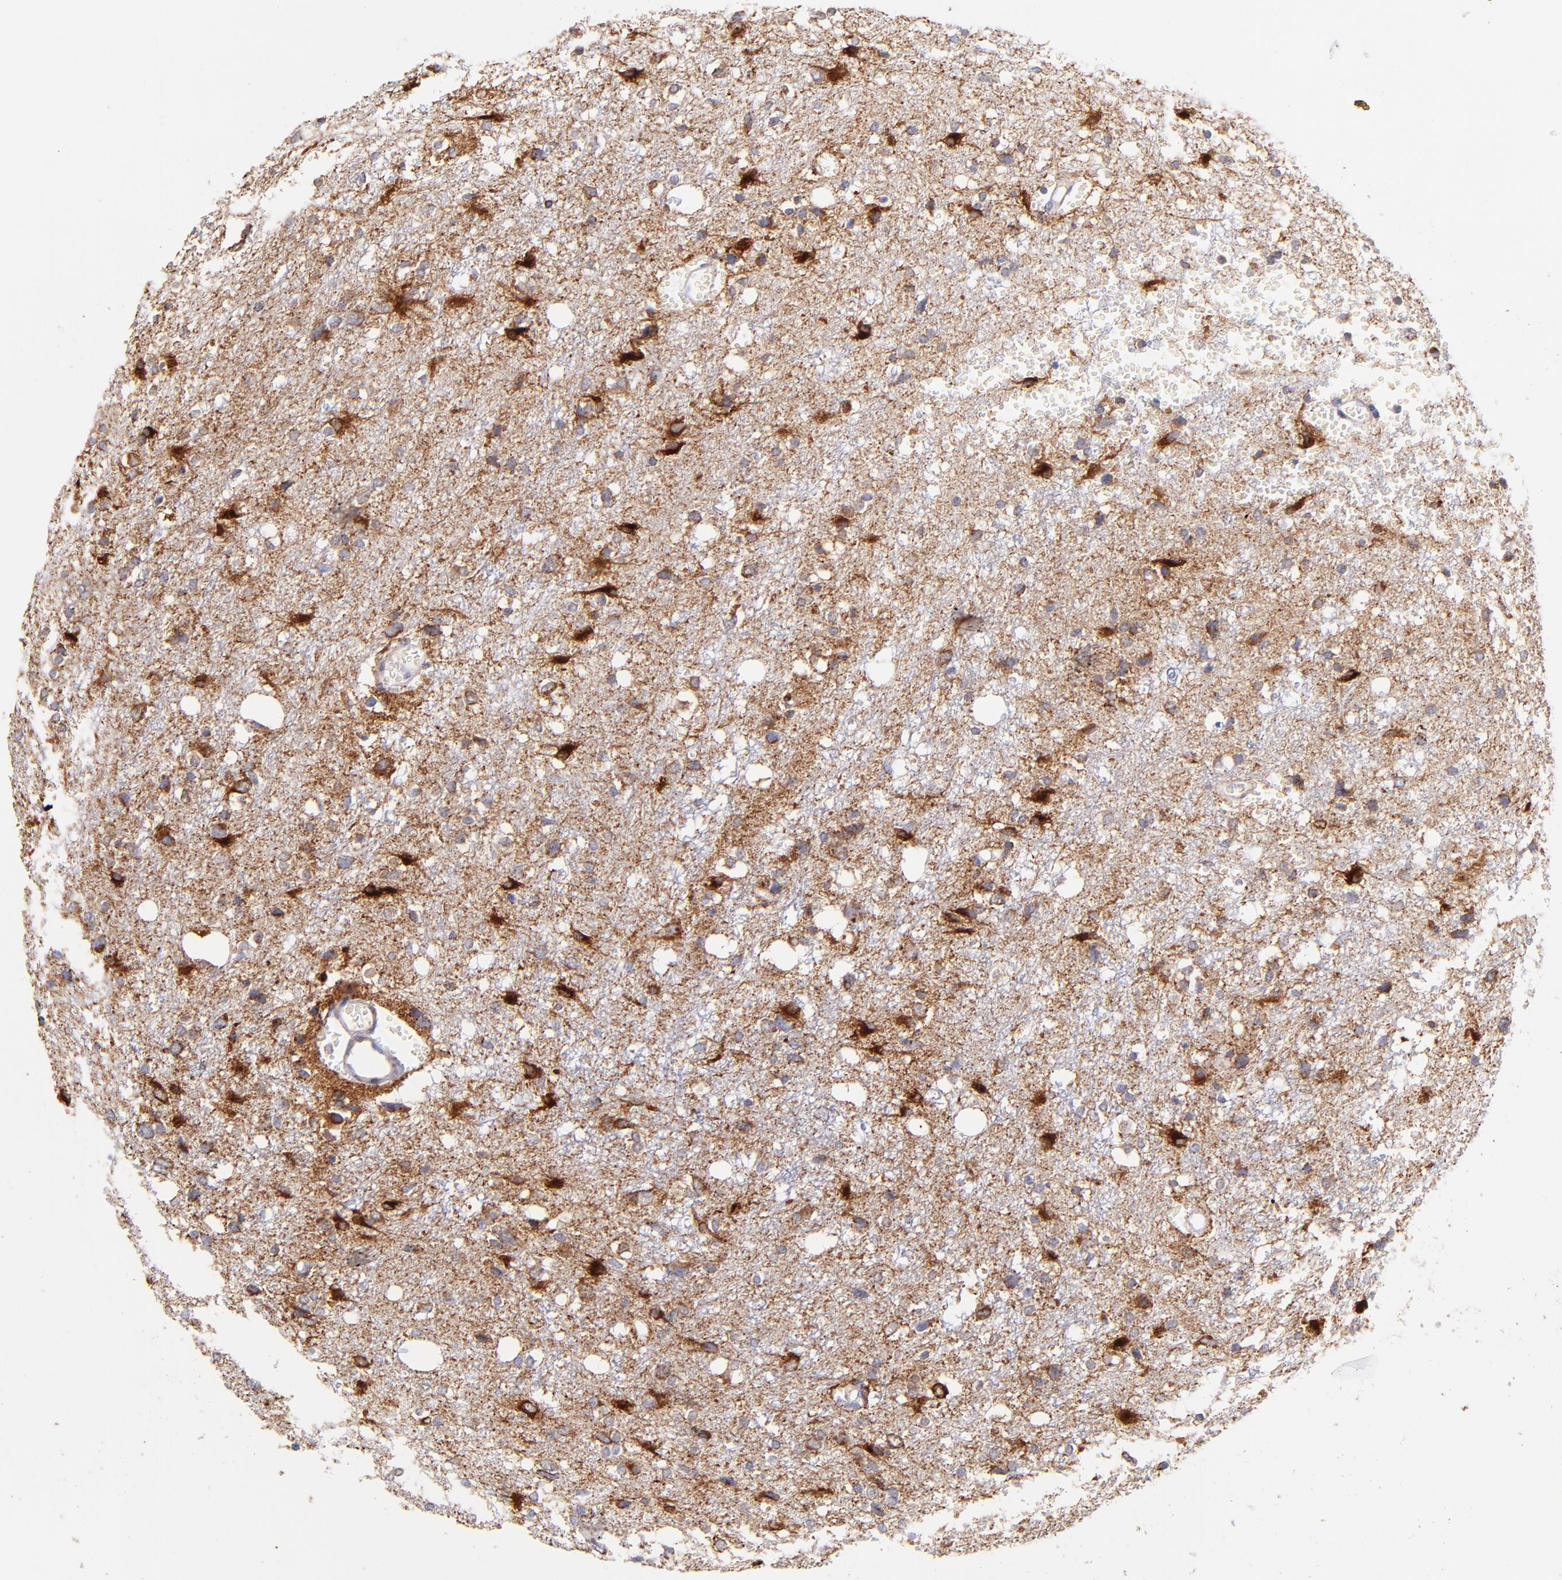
{"staining": {"intensity": "strong", "quantity": "<25%", "location": "cytoplasmic/membranous"}, "tissue": "glioma", "cell_type": "Tumor cells", "image_type": "cancer", "snomed": [{"axis": "morphology", "description": "Glioma, malignant, High grade"}, {"axis": "topography", "description": "Brain"}], "caption": "Immunohistochemical staining of human glioma reveals strong cytoplasmic/membranous protein expression in approximately <25% of tumor cells.", "gene": "SPARC", "patient": {"sex": "female", "age": 59}}